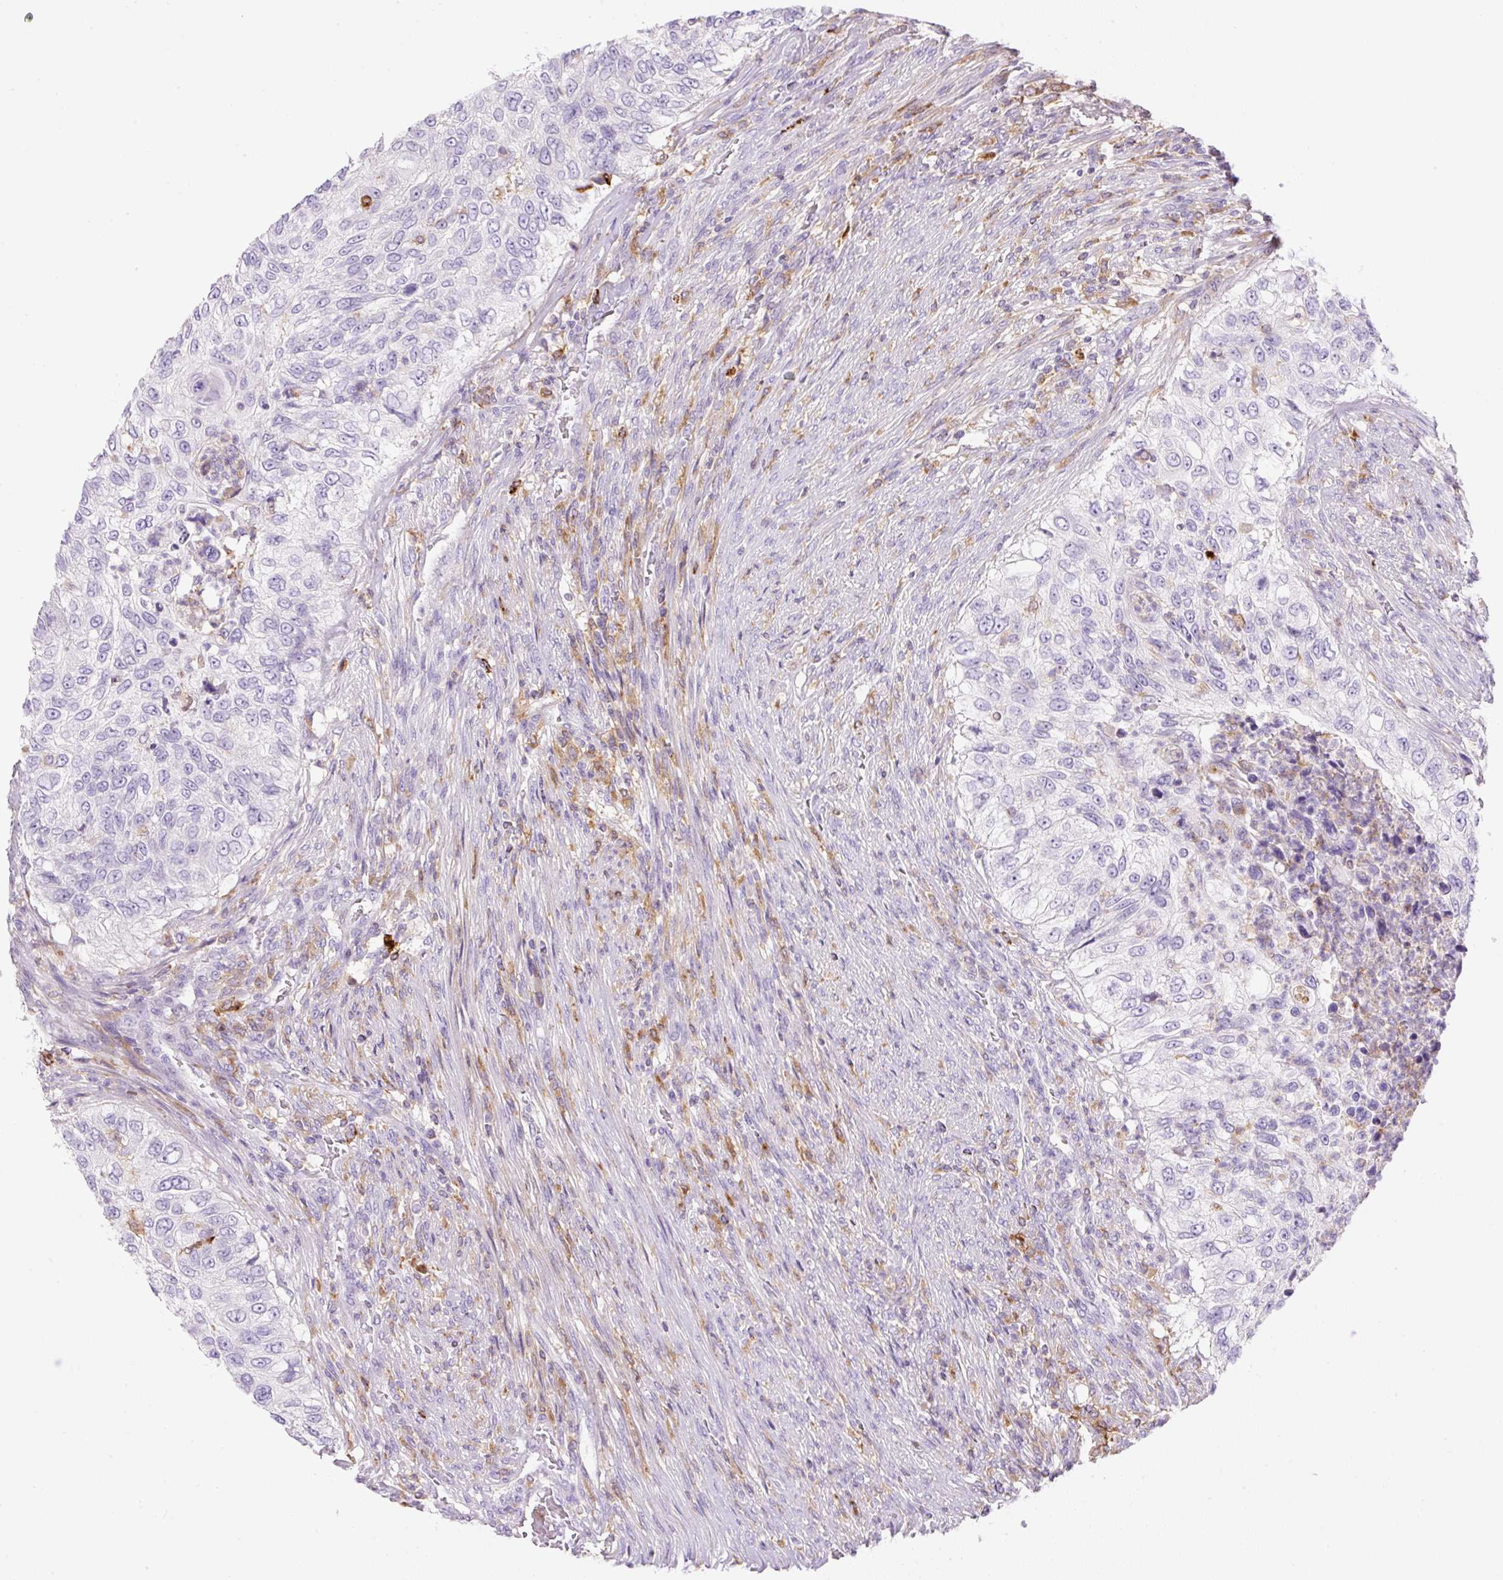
{"staining": {"intensity": "negative", "quantity": "none", "location": "none"}, "tissue": "urothelial cancer", "cell_type": "Tumor cells", "image_type": "cancer", "snomed": [{"axis": "morphology", "description": "Urothelial carcinoma, High grade"}, {"axis": "topography", "description": "Urinary bladder"}], "caption": "Photomicrograph shows no protein positivity in tumor cells of urothelial cancer tissue.", "gene": "TDRD15", "patient": {"sex": "female", "age": 60}}